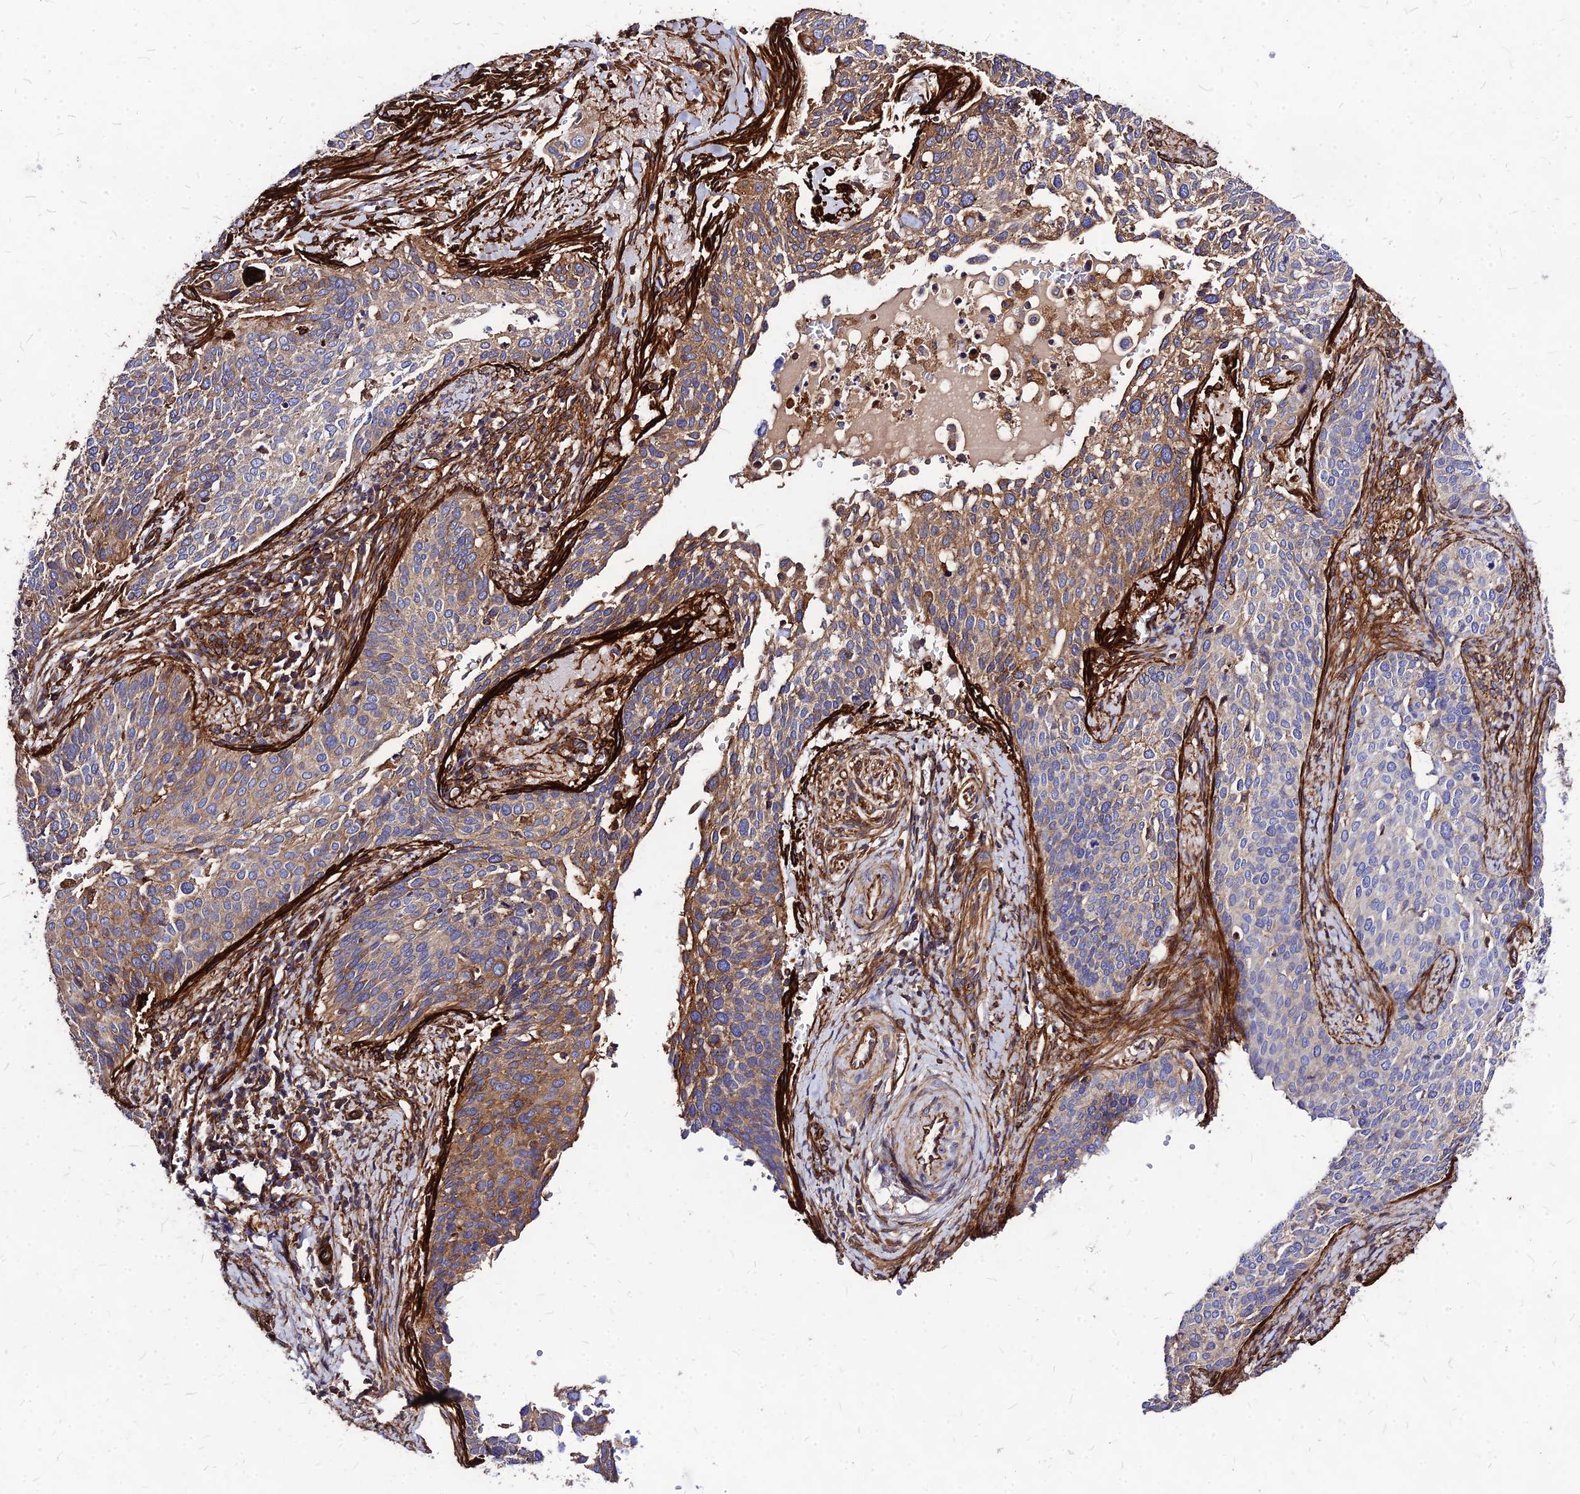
{"staining": {"intensity": "moderate", "quantity": "25%-75%", "location": "cytoplasmic/membranous"}, "tissue": "cervical cancer", "cell_type": "Tumor cells", "image_type": "cancer", "snomed": [{"axis": "morphology", "description": "Squamous cell carcinoma, NOS"}, {"axis": "topography", "description": "Cervix"}], "caption": "High-magnification brightfield microscopy of cervical cancer (squamous cell carcinoma) stained with DAB (brown) and counterstained with hematoxylin (blue). tumor cells exhibit moderate cytoplasmic/membranous positivity is identified in approximately25%-75% of cells. Immunohistochemistry (ihc) stains the protein of interest in brown and the nuclei are stained blue.", "gene": "EFCC1", "patient": {"sex": "female", "age": 44}}